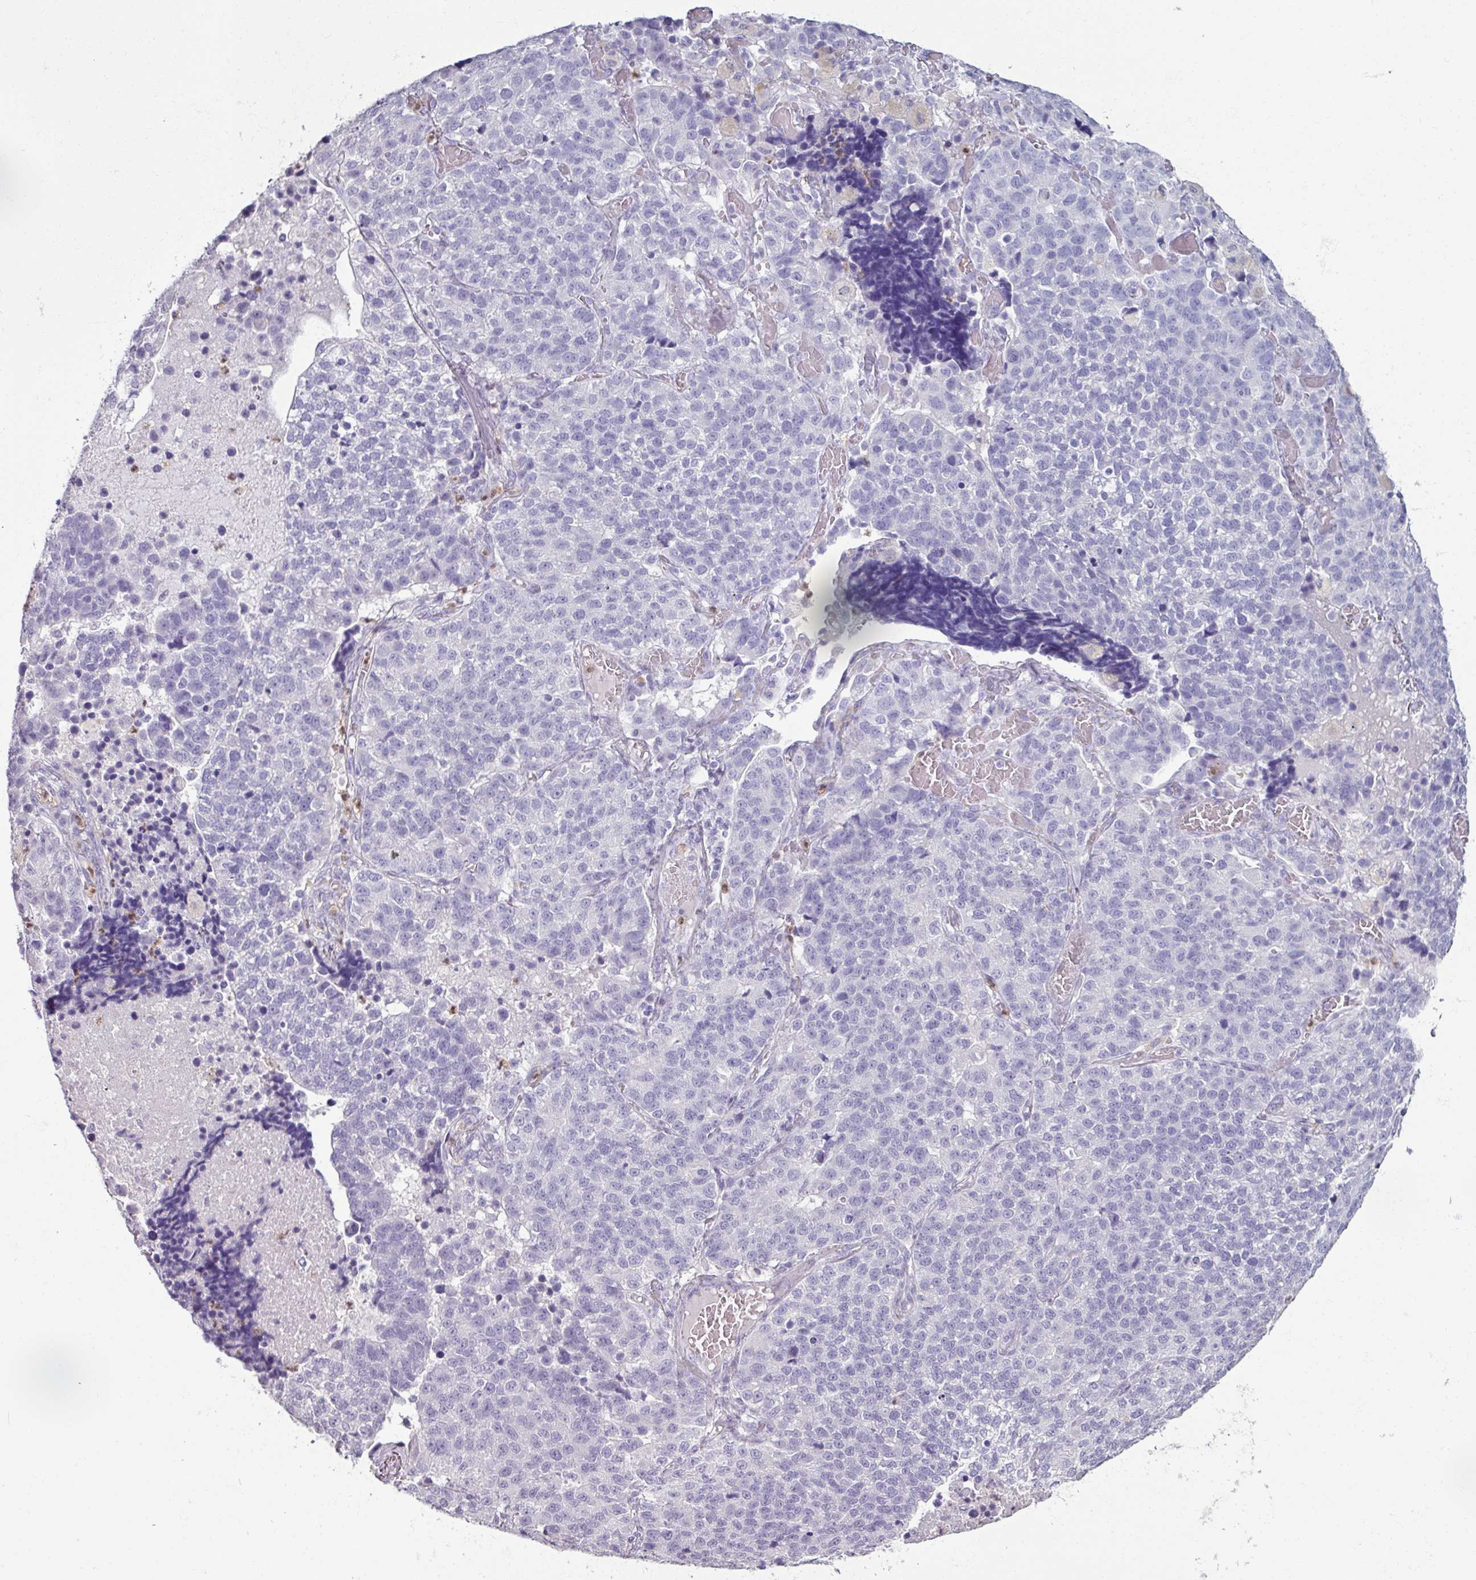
{"staining": {"intensity": "negative", "quantity": "none", "location": "none"}, "tissue": "lung cancer", "cell_type": "Tumor cells", "image_type": "cancer", "snomed": [{"axis": "morphology", "description": "Adenocarcinoma, NOS"}, {"axis": "topography", "description": "Lung"}], "caption": "Immunohistochemistry (IHC) photomicrograph of neoplastic tissue: human lung cancer (adenocarcinoma) stained with DAB displays no significant protein positivity in tumor cells.", "gene": "ARG1", "patient": {"sex": "male", "age": 49}}